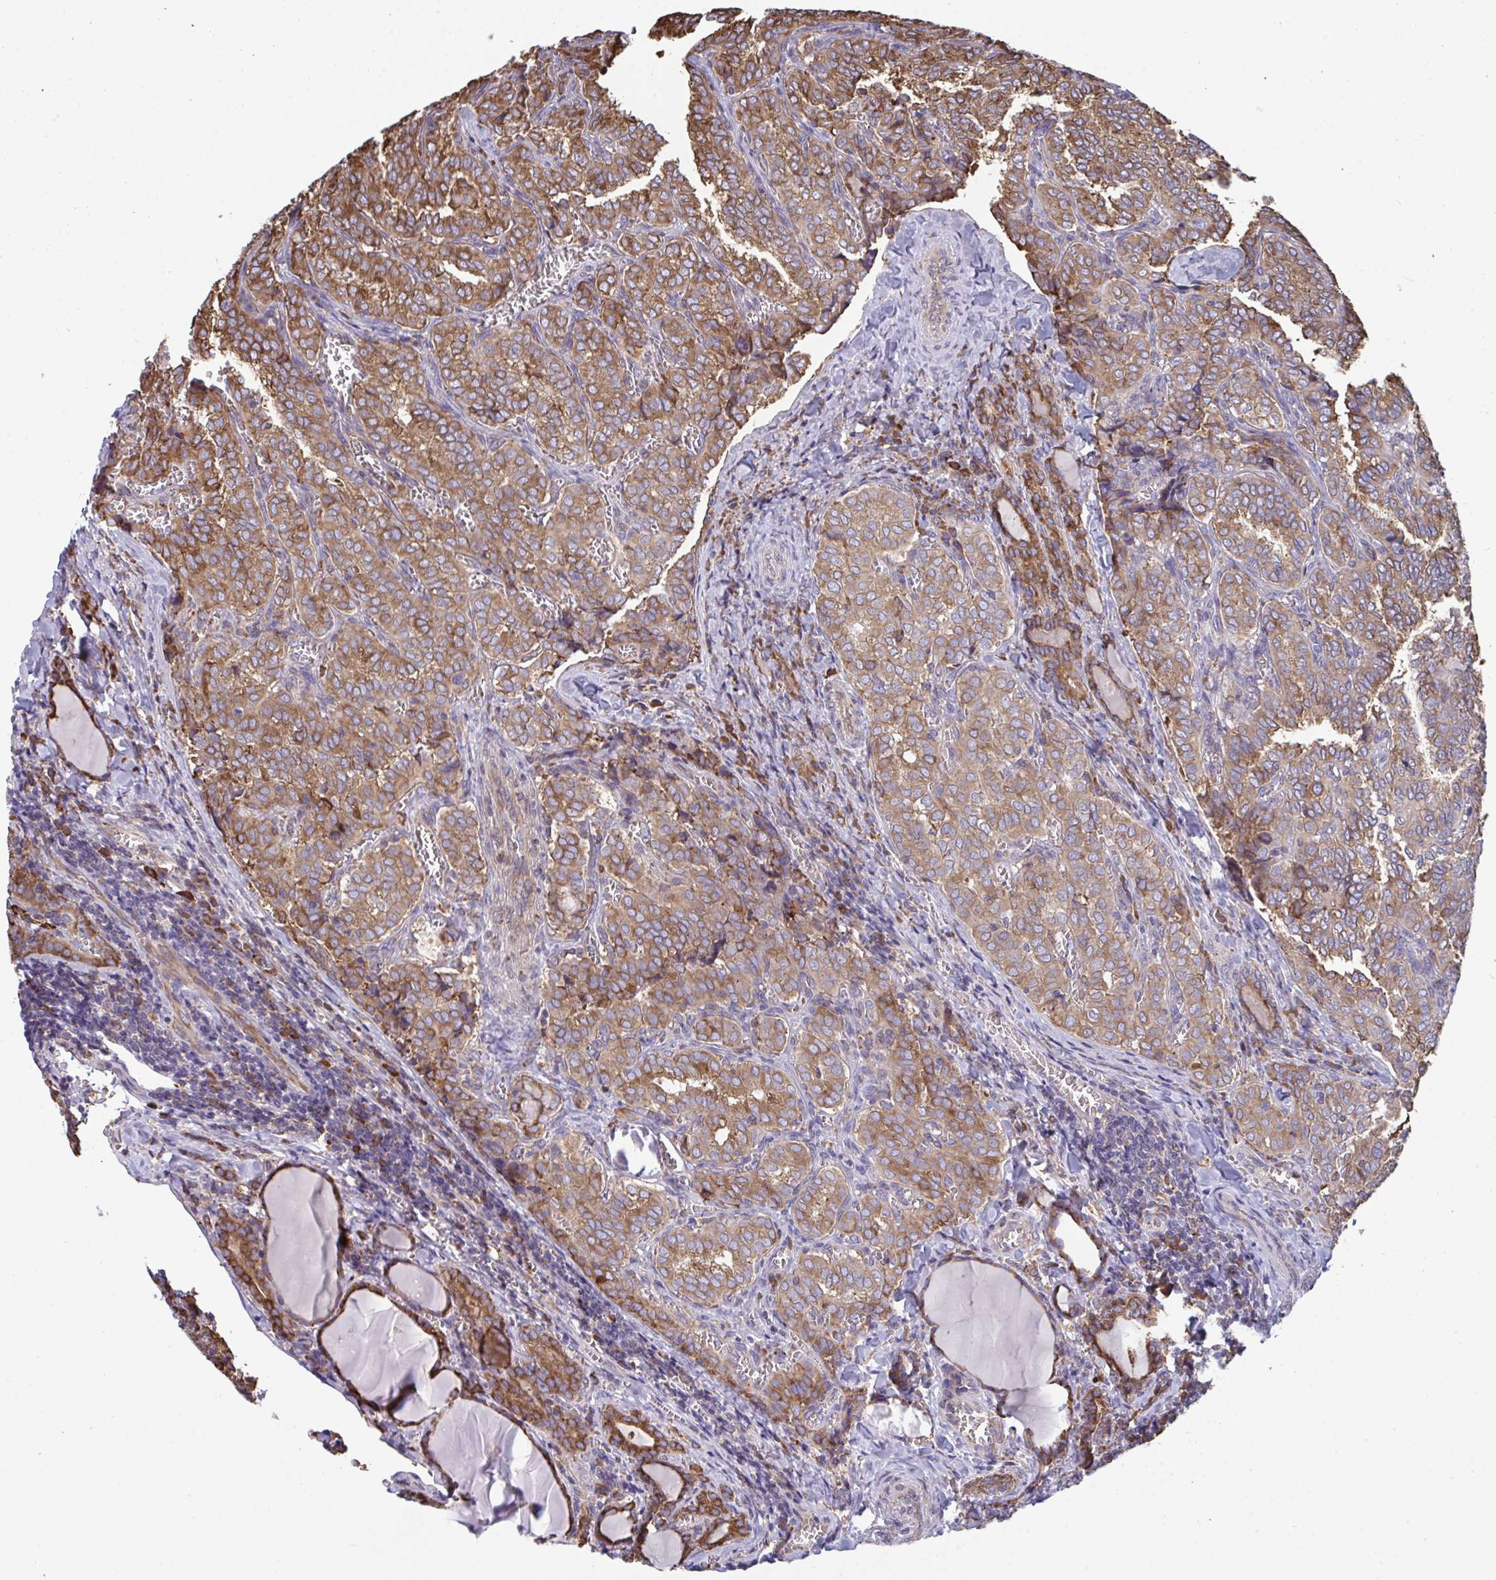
{"staining": {"intensity": "weak", "quantity": "25%-75%", "location": "cytoplasmic/membranous"}, "tissue": "thyroid cancer", "cell_type": "Tumor cells", "image_type": "cancer", "snomed": [{"axis": "morphology", "description": "Papillary adenocarcinoma, NOS"}, {"axis": "topography", "description": "Thyroid gland"}], "caption": "This is a photomicrograph of immunohistochemistry staining of thyroid papillary adenocarcinoma, which shows weak staining in the cytoplasmic/membranous of tumor cells.", "gene": "MYMK", "patient": {"sex": "female", "age": 30}}